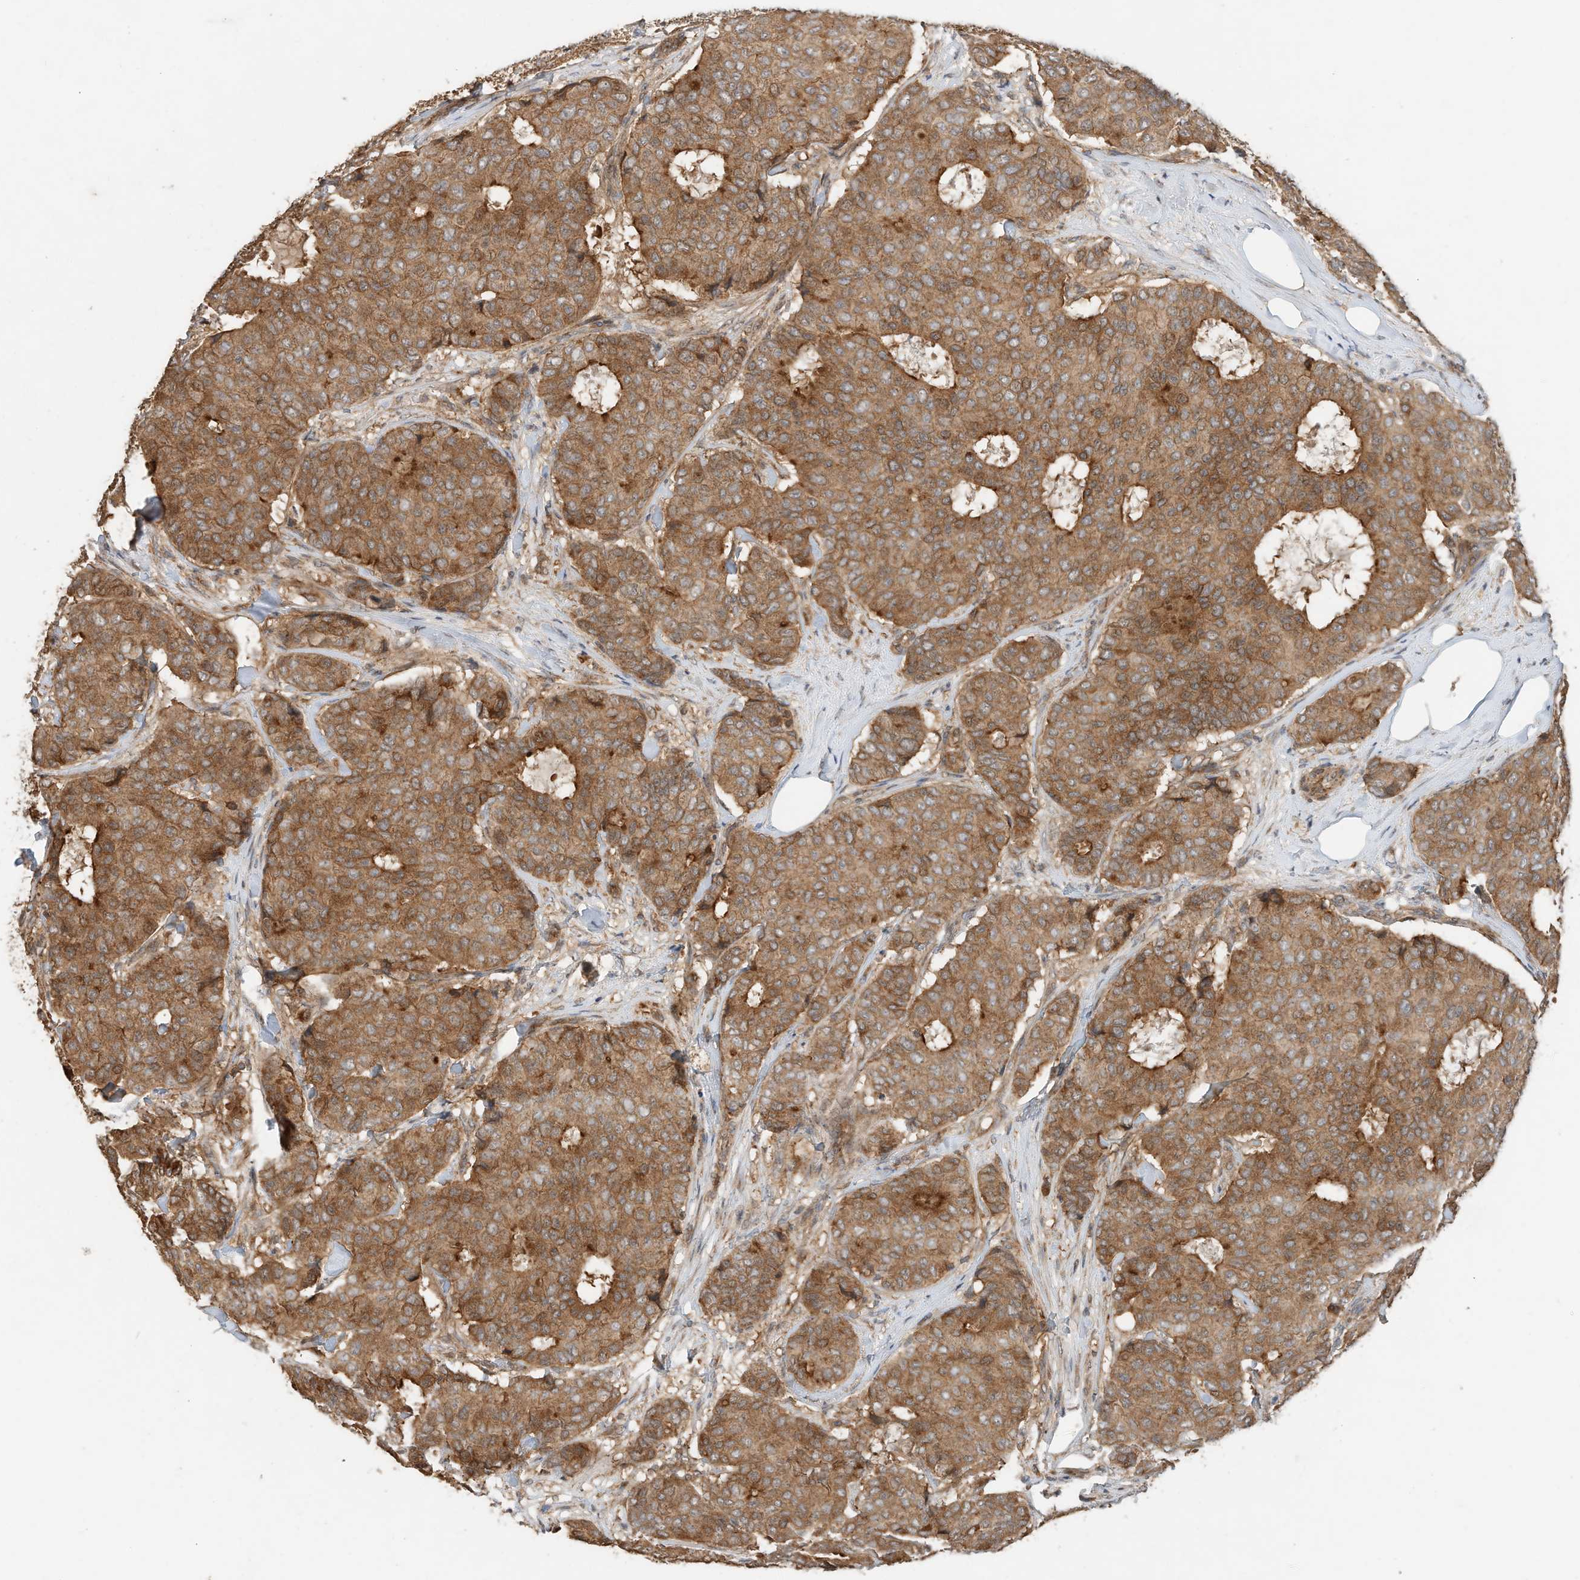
{"staining": {"intensity": "moderate", "quantity": ">75%", "location": "cytoplasmic/membranous"}, "tissue": "breast cancer", "cell_type": "Tumor cells", "image_type": "cancer", "snomed": [{"axis": "morphology", "description": "Duct carcinoma"}, {"axis": "topography", "description": "Breast"}], "caption": "Breast intraductal carcinoma tissue exhibits moderate cytoplasmic/membranous positivity in about >75% of tumor cells", "gene": "CPAMD8", "patient": {"sex": "female", "age": 75}}